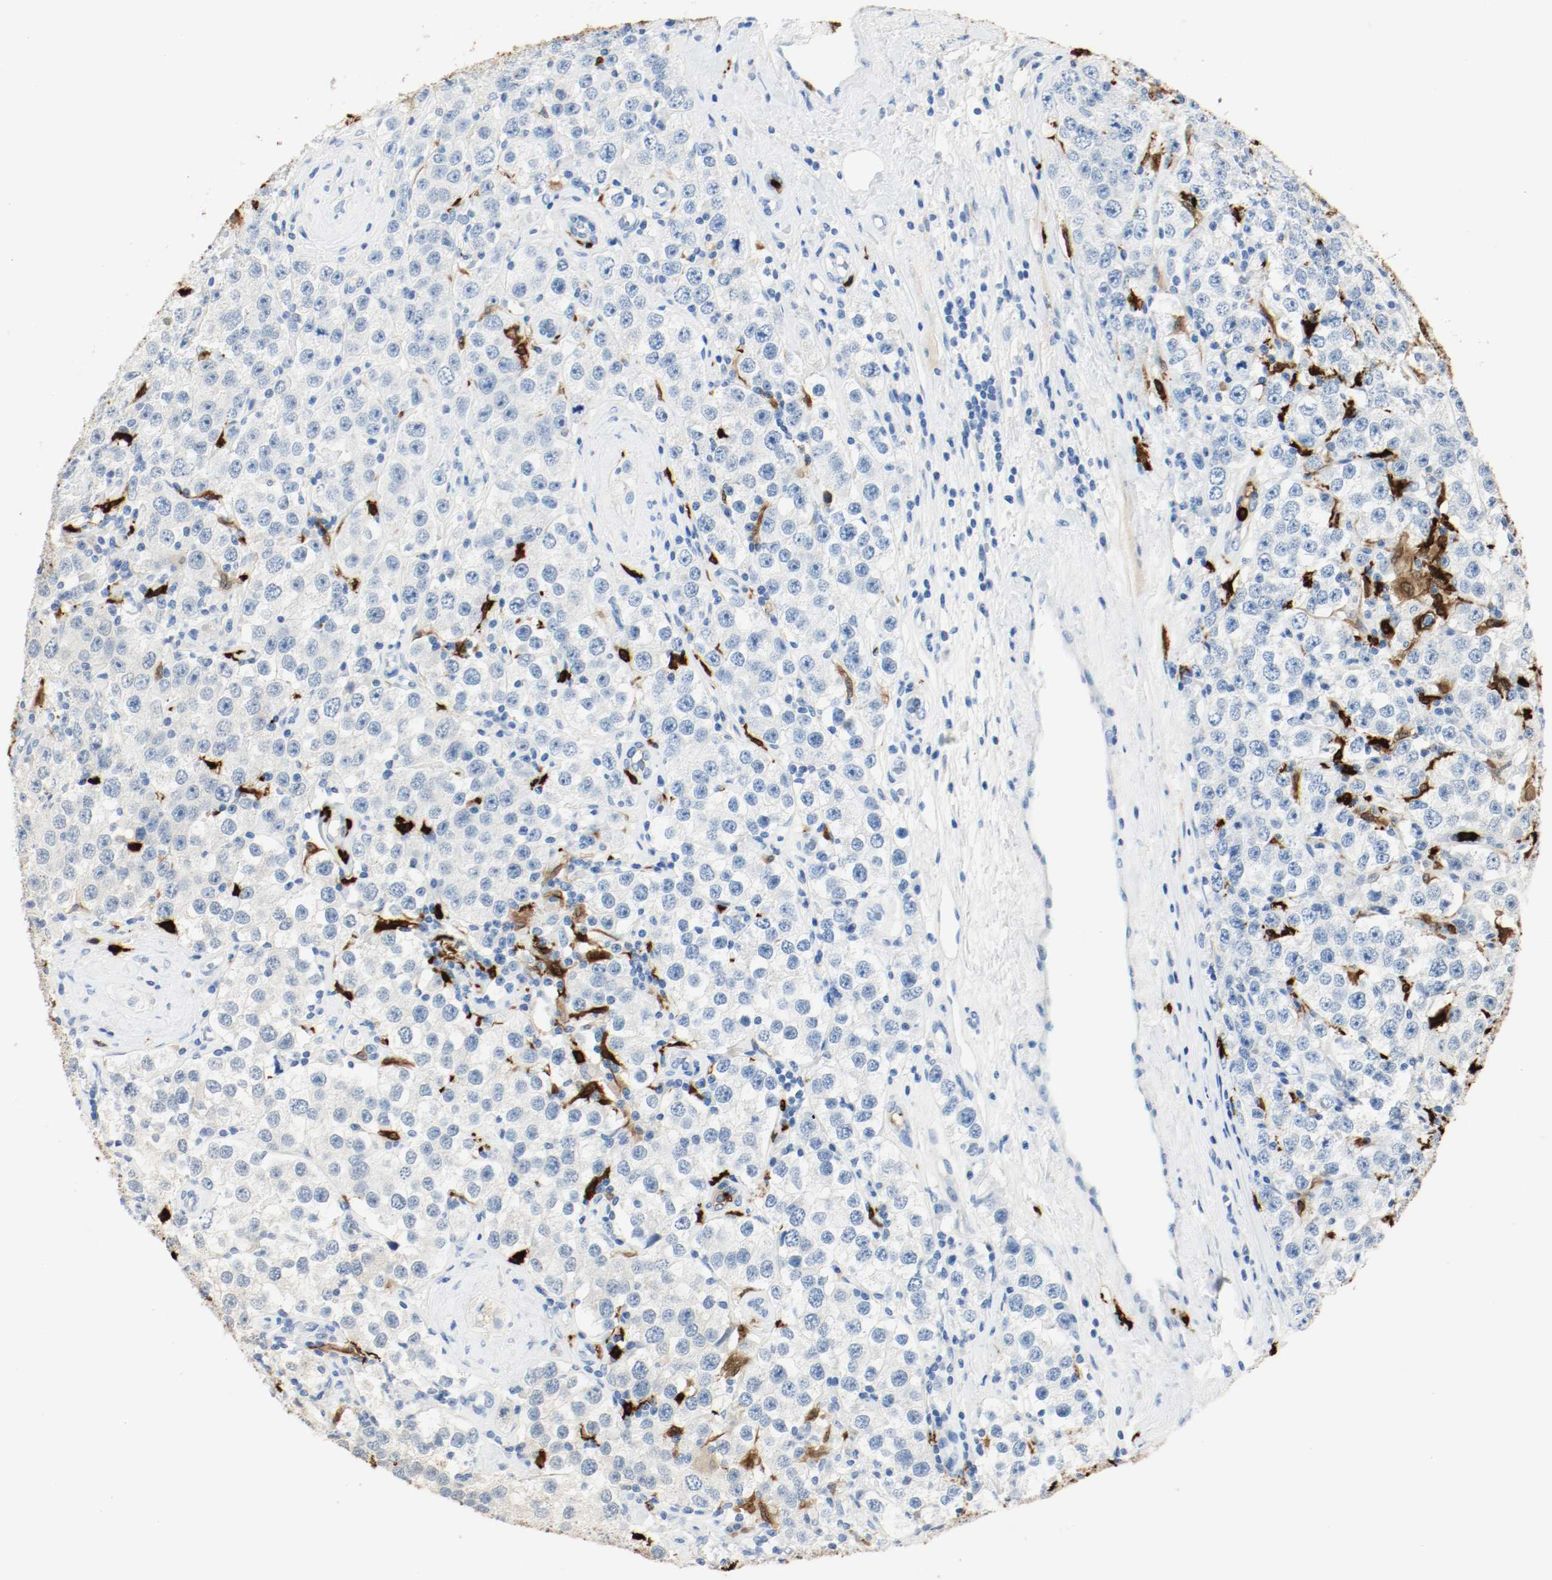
{"staining": {"intensity": "negative", "quantity": "none", "location": "none"}, "tissue": "testis cancer", "cell_type": "Tumor cells", "image_type": "cancer", "snomed": [{"axis": "morphology", "description": "Seminoma, NOS"}, {"axis": "topography", "description": "Testis"}], "caption": "Photomicrograph shows no protein expression in tumor cells of testis cancer (seminoma) tissue.", "gene": "S100A9", "patient": {"sex": "male", "age": 52}}